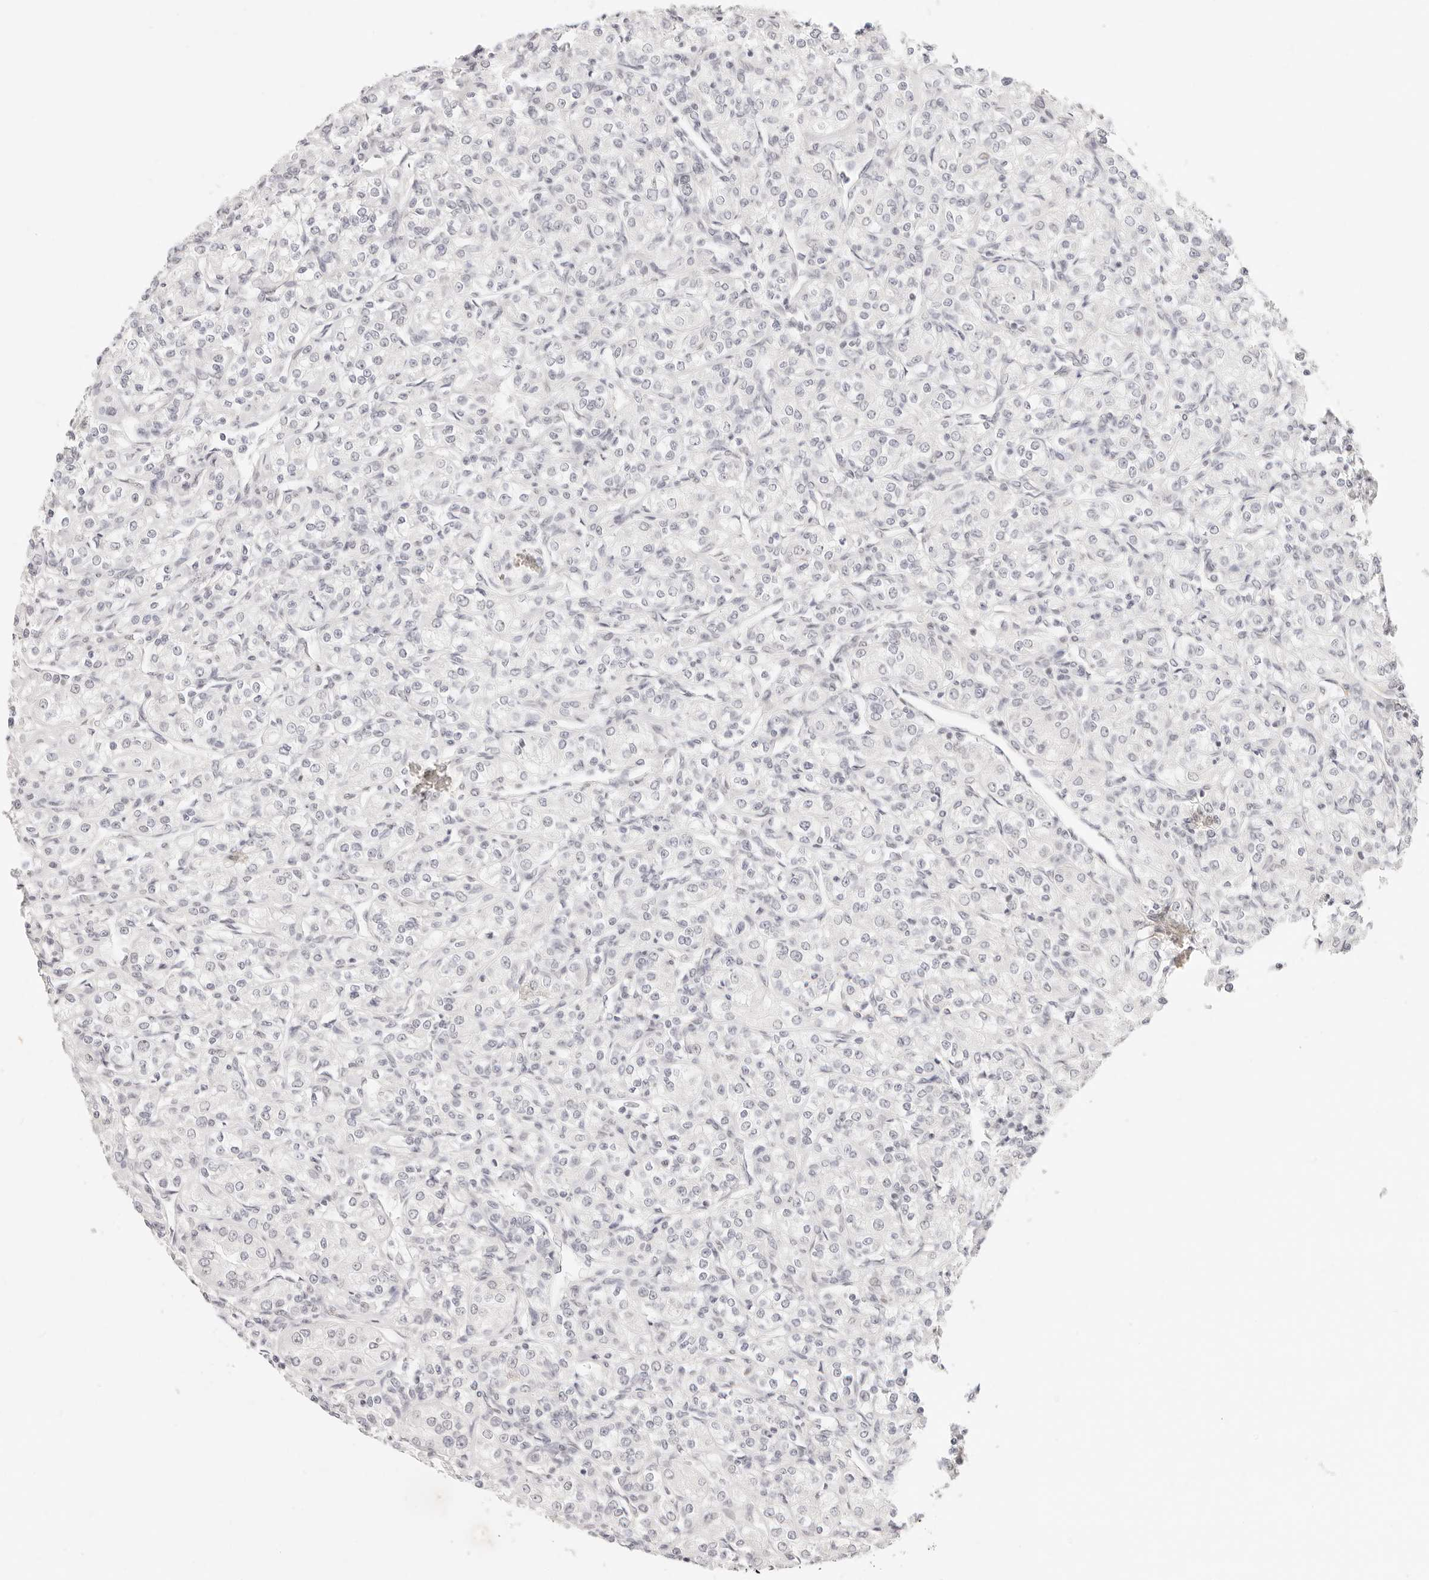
{"staining": {"intensity": "negative", "quantity": "none", "location": "none"}, "tissue": "renal cancer", "cell_type": "Tumor cells", "image_type": "cancer", "snomed": [{"axis": "morphology", "description": "Adenocarcinoma, NOS"}, {"axis": "topography", "description": "Kidney"}], "caption": "Photomicrograph shows no significant protein expression in tumor cells of renal adenocarcinoma.", "gene": "ZC3H11A", "patient": {"sex": "male", "age": 77}}